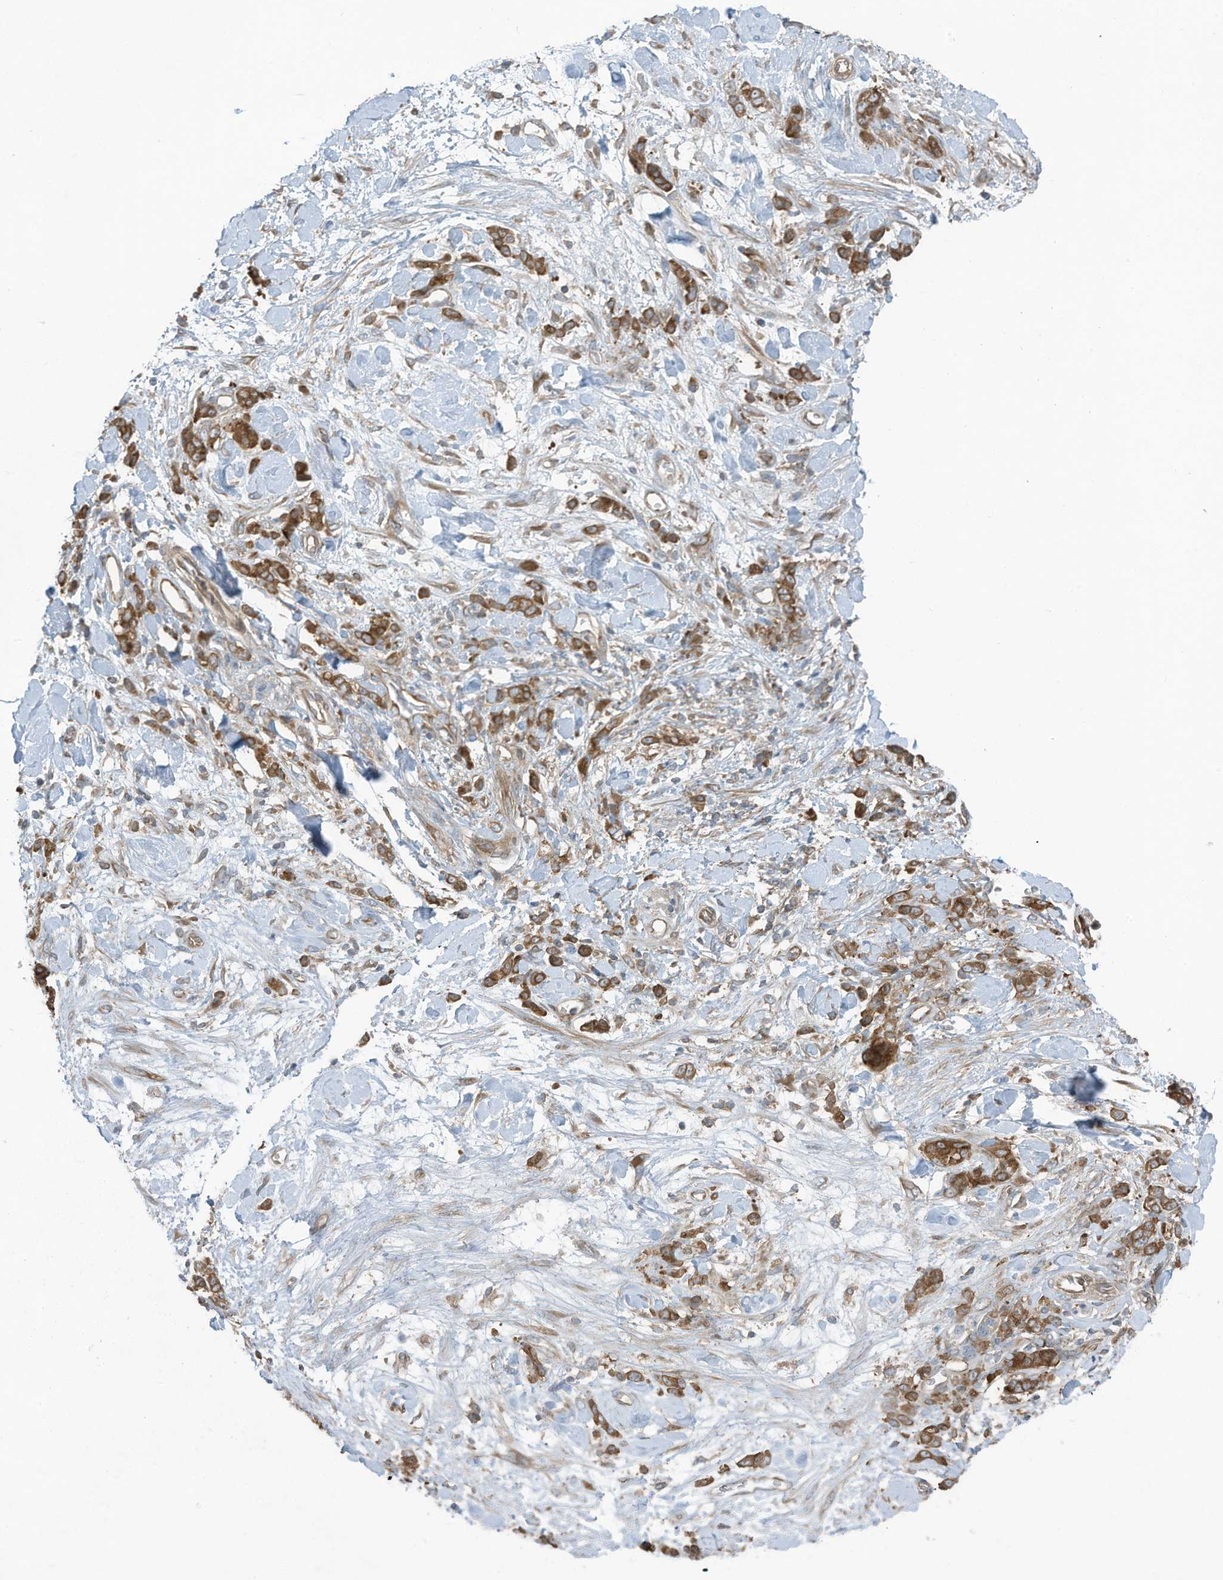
{"staining": {"intensity": "moderate", "quantity": ">75%", "location": "cytoplasmic/membranous"}, "tissue": "stomach cancer", "cell_type": "Tumor cells", "image_type": "cancer", "snomed": [{"axis": "morphology", "description": "Normal tissue, NOS"}, {"axis": "morphology", "description": "Adenocarcinoma, NOS"}, {"axis": "topography", "description": "Stomach"}], "caption": "Protein staining of stomach cancer tissue demonstrates moderate cytoplasmic/membranous expression in about >75% of tumor cells.", "gene": "OLA1", "patient": {"sex": "male", "age": 82}}